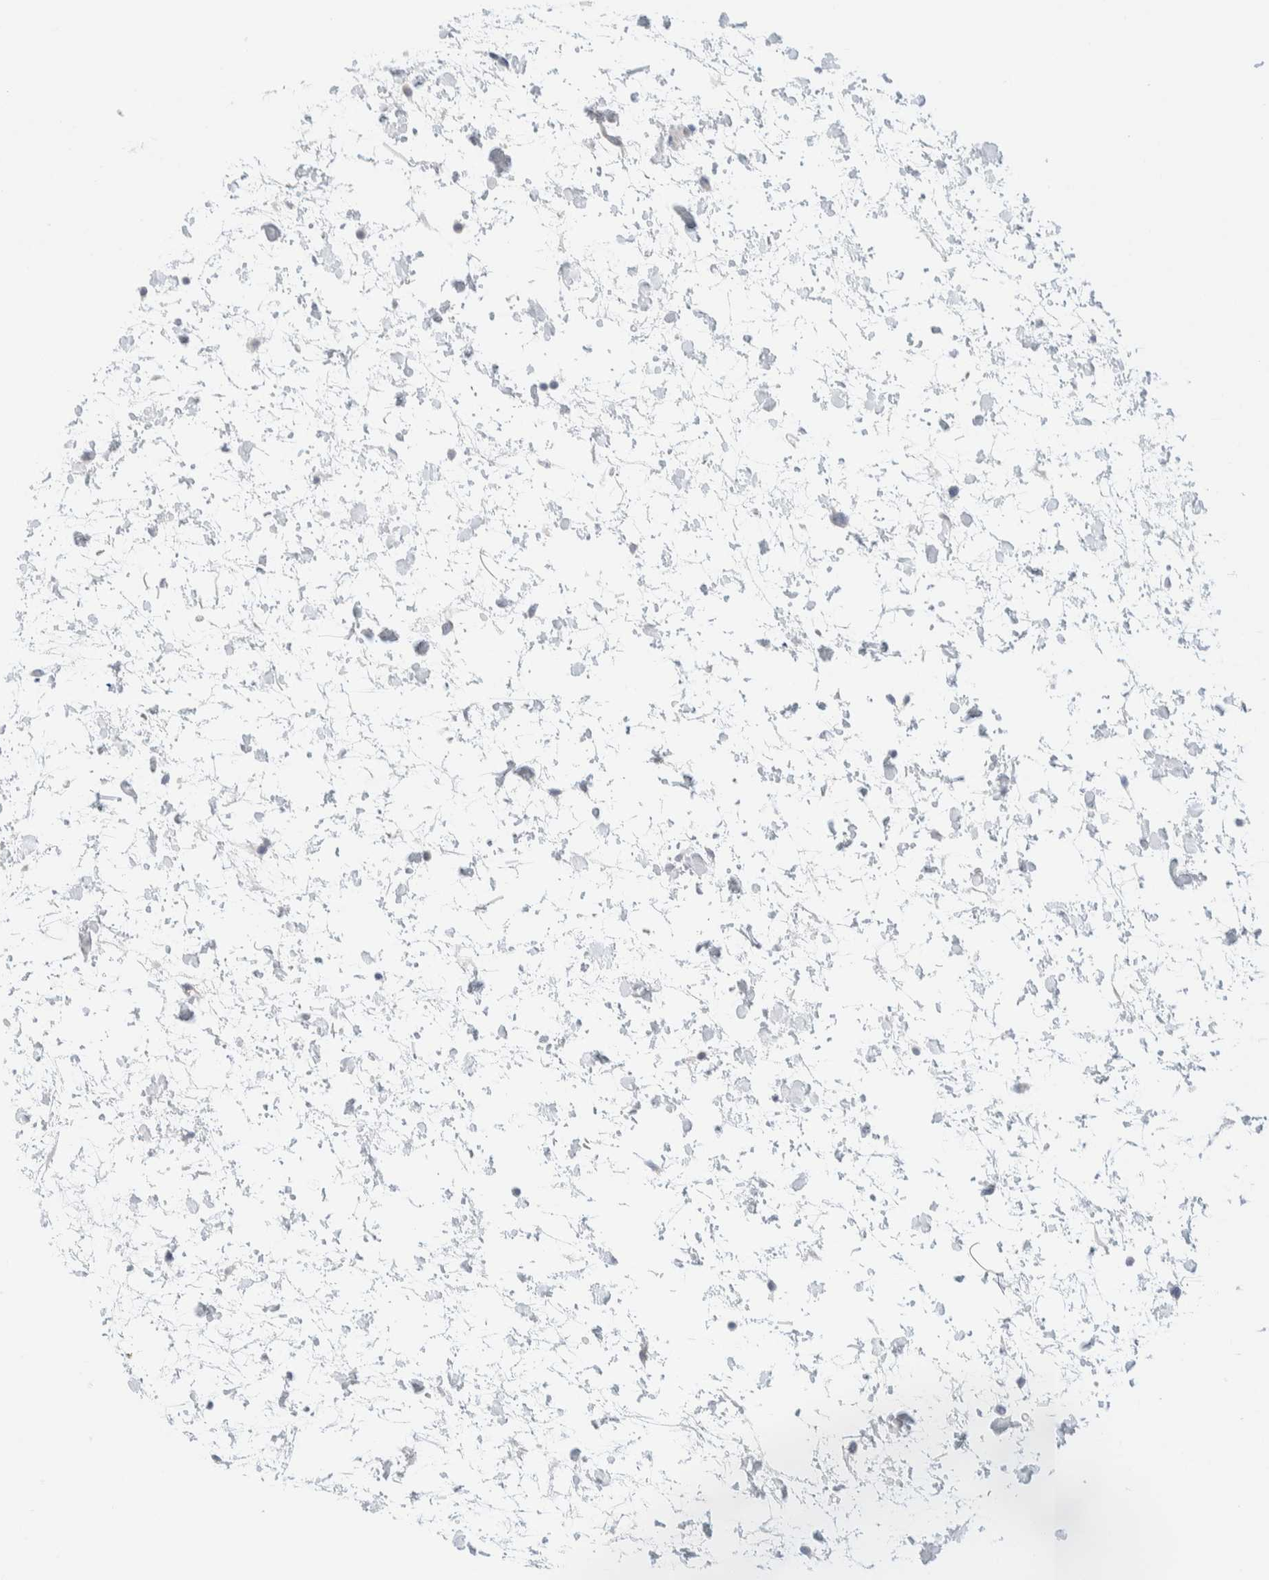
{"staining": {"intensity": "negative", "quantity": "none", "location": "none"}, "tissue": "urinary bladder", "cell_type": "Urothelial cells", "image_type": "normal", "snomed": [{"axis": "morphology", "description": "Normal tissue, NOS"}, {"axis": "topography", "description": "Urinary bladder"}], "caption": "IHC of benign urinary bladder reveals no positivity in urothelial cells.", "gene": "ATCAY", "patient": {"sex": "male", "age": 37}}